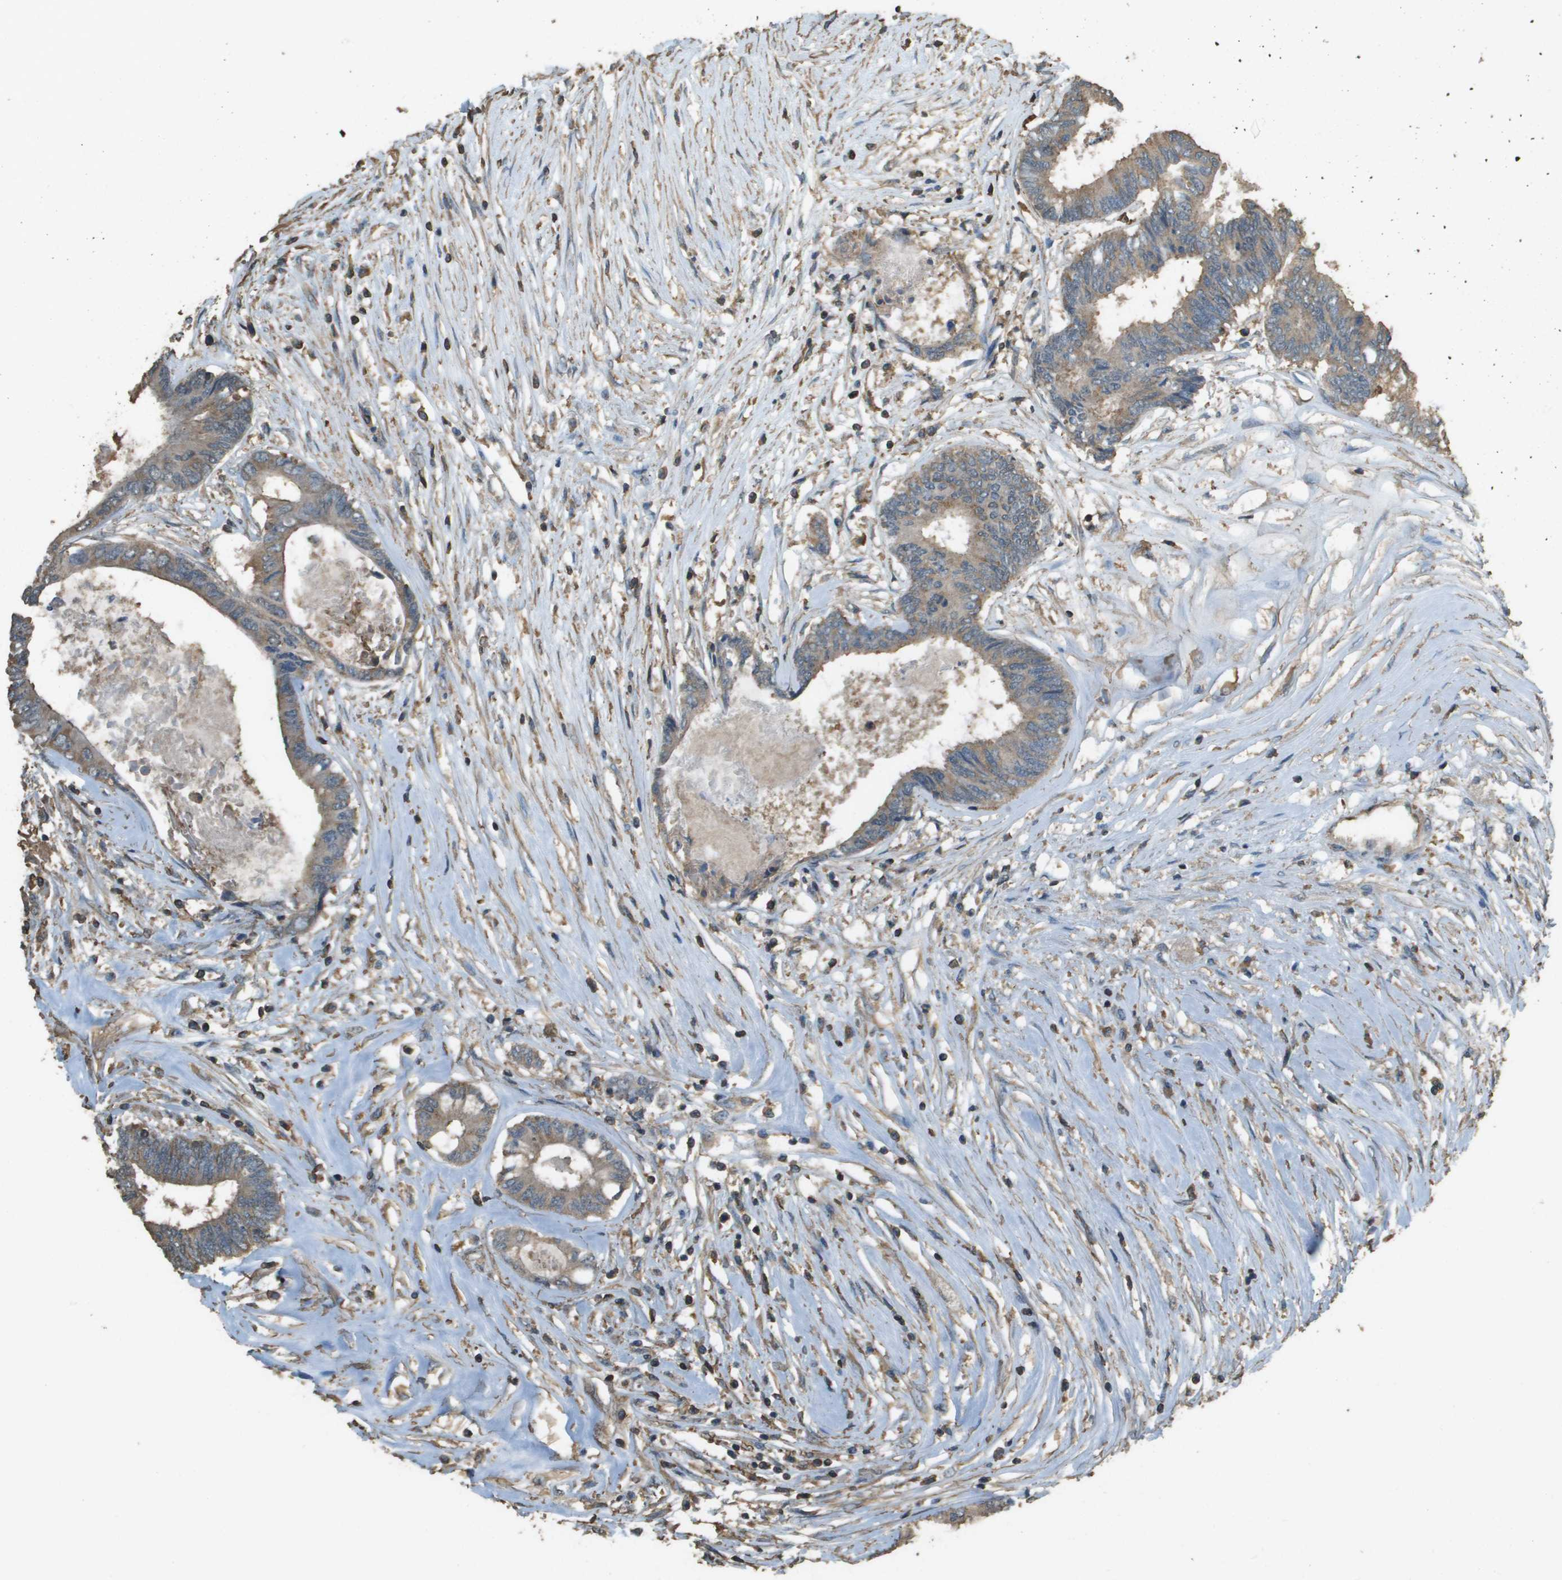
{"staining": {"intensity": "moderate", "quantity": ">75%", "location": "cytoplasmic/membranous"}, "tissue": "colorectal cancer", "cell_type": "Tumor cells", "image_type": "cancer", "snomed": [{"axis": "morphology", "description": "Adenocarcinoma, NOS"}, {"axis": "topography", "description": "Rectum"}], "caption": "Immunohistochemical staining of colorectal adenocarcinoma demonstrates medium levels of moderate cytoplasmic/membranous expression in about >75% of tumor cells.", "gene": "MS4A7", "patient": {"sex": "male", "age": 63}}